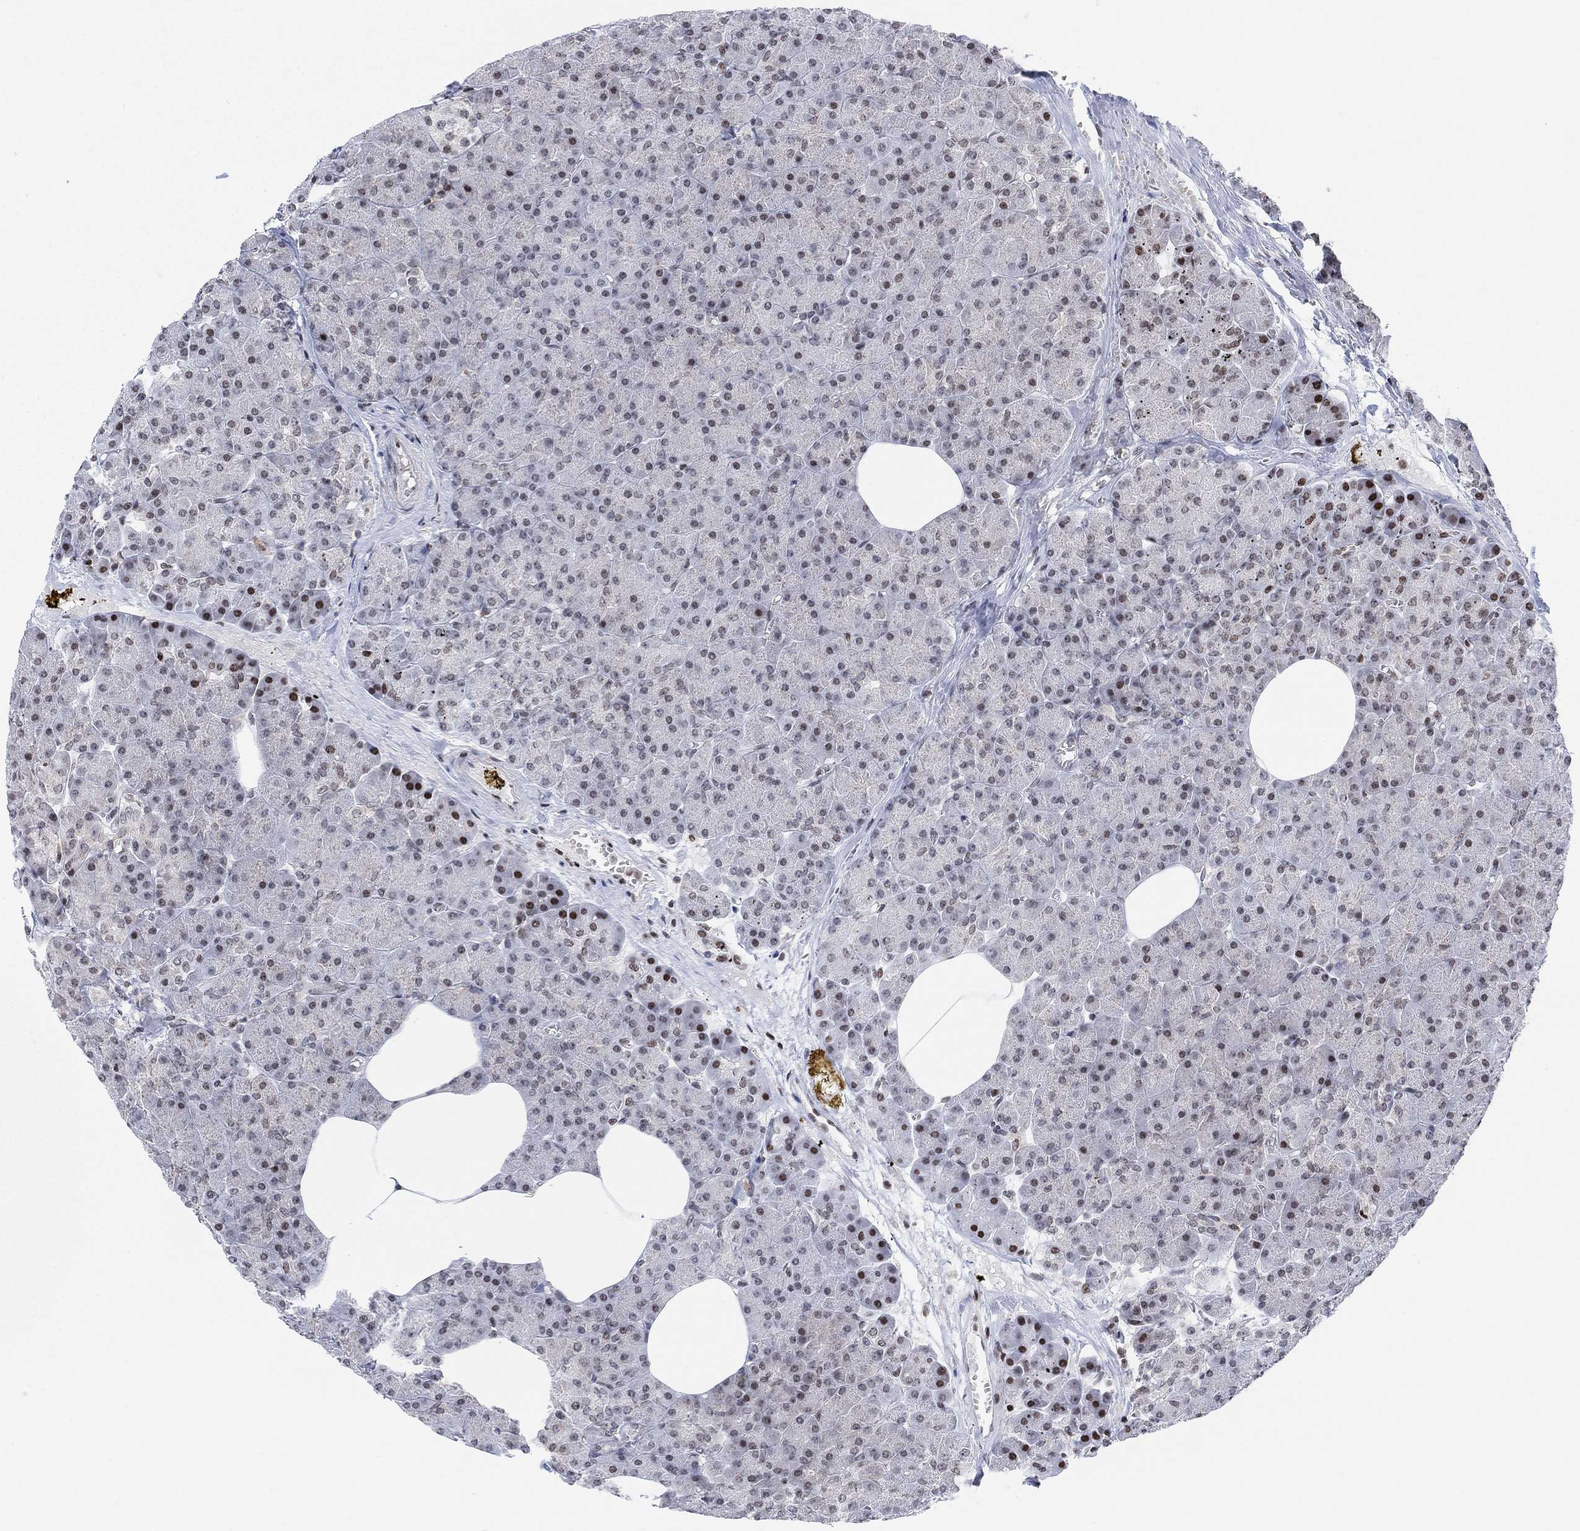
{"staining": {"intensity": "strong", "quantity": "<25%", "location": "nuclear"}, "tissue": "pancreas", "cell_type": "Exocrine glandular cells", "image_type": "normal", "snomed": [{"axis": "morphology", "description": "Normal tissue, NOS"}, {"axis": "topography", "description": "Pancreas"}], "caption": "The image shows staining of unremarkable pancreas, revealing strong nuclear protein positivity (brown color) within exocrine glandular cells. Using DAB (brown) and hematoxylin (blue) stains, captured at high magnification using brightfield microscopy.", "gene": "ABHD14A", "patient": {"sex": "female", "age": 45}}